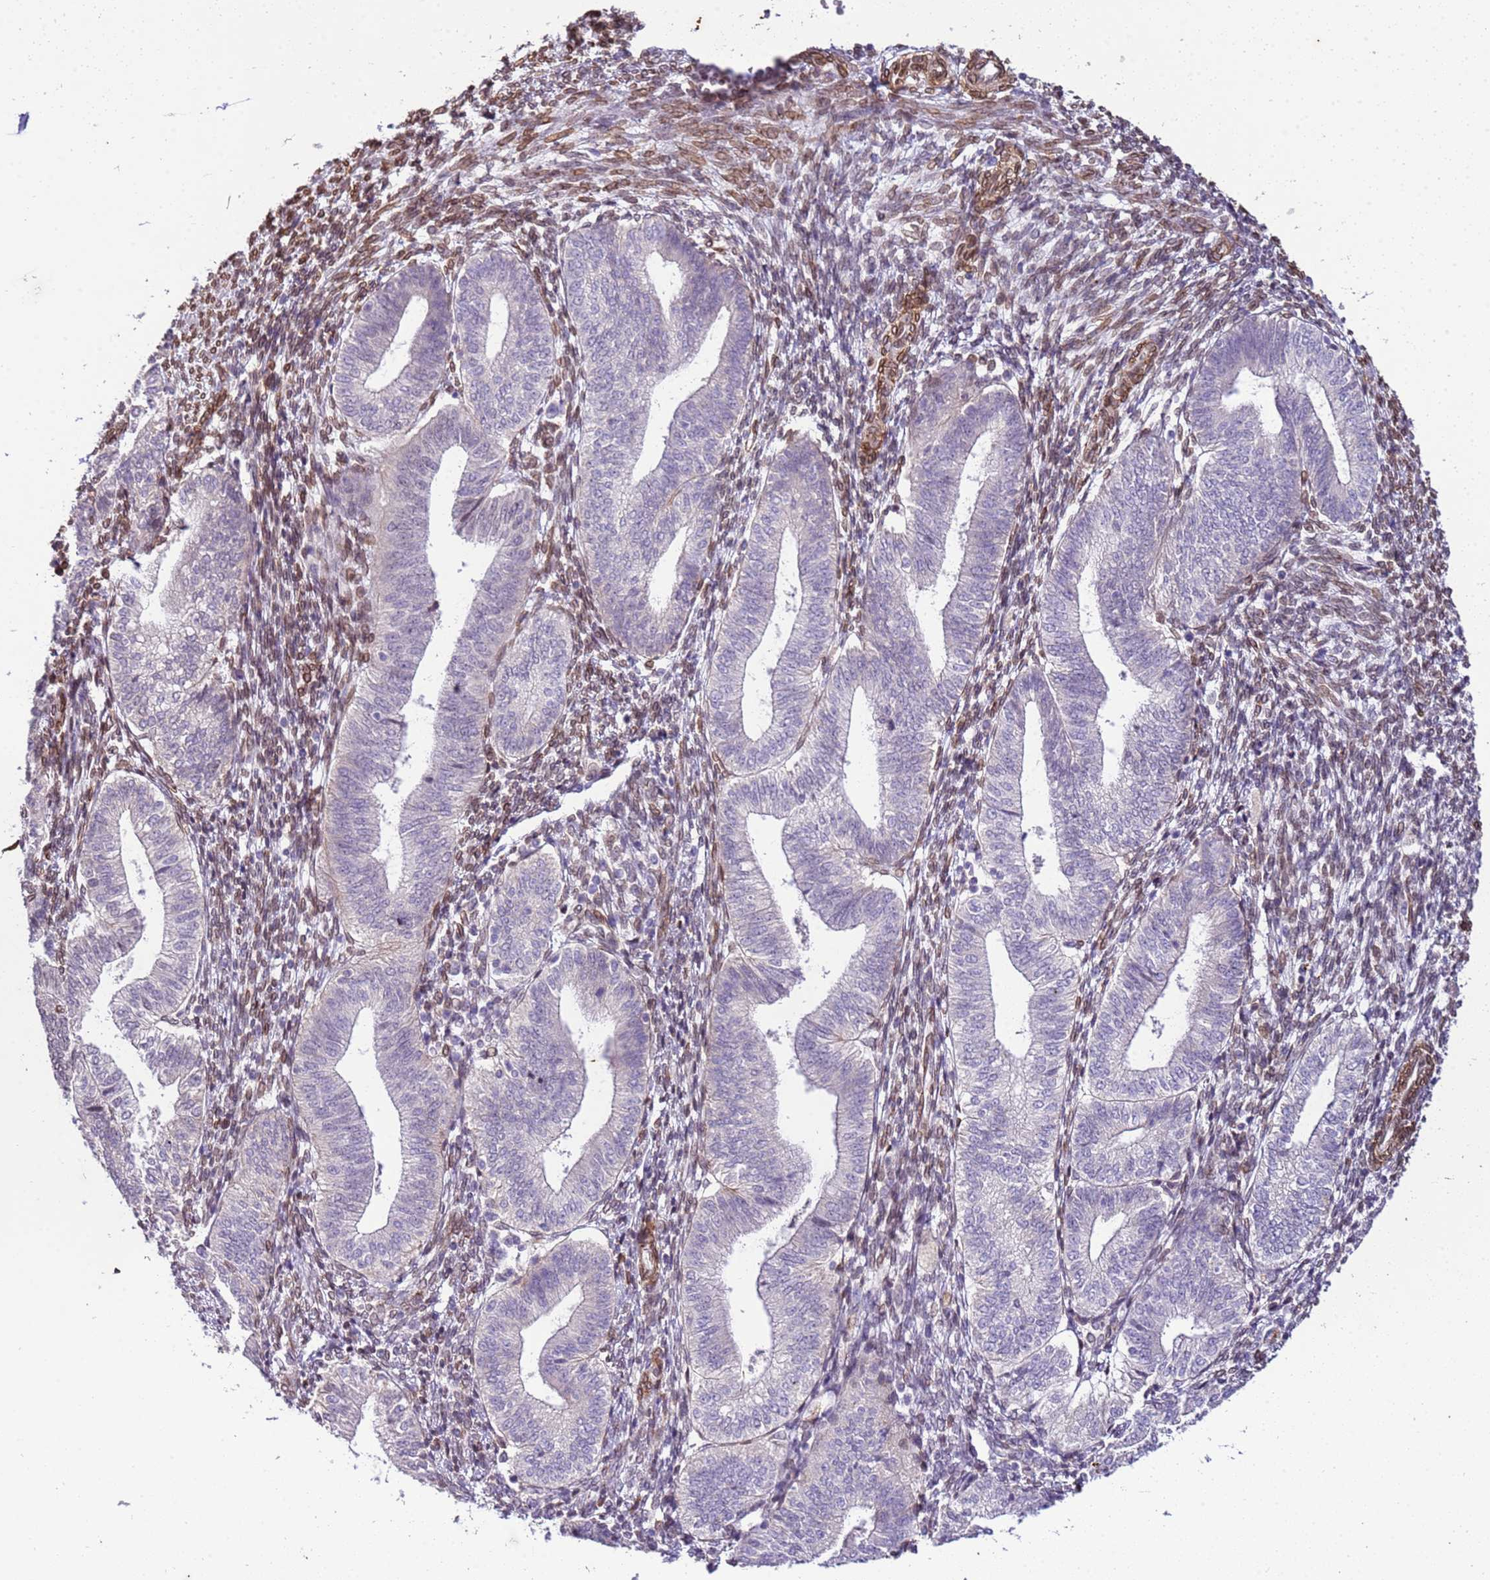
{"staining": {"intensity": "moderate", "quantity": "<25%", "location": "cytoplasmic/membranous,nuclear"}, "tissue": "endometrium", "cell_type": "Cells in endometrial stroma", "image_type": "normal", "snomed": [{"axis": "morphology", "description": "Normal tissue, NOS"}, {"axis": "topography", "description": "Endometrium"}], "caption": "The immunohistochemical stain highlights moderate cytoplasmic/membranous,nuclear staining in cells in endometrial stroma of benign endometrium. Nuclei are stained in blue.", "gene": "TMEM47", "patient": {"sex": "female", "age": 34}}